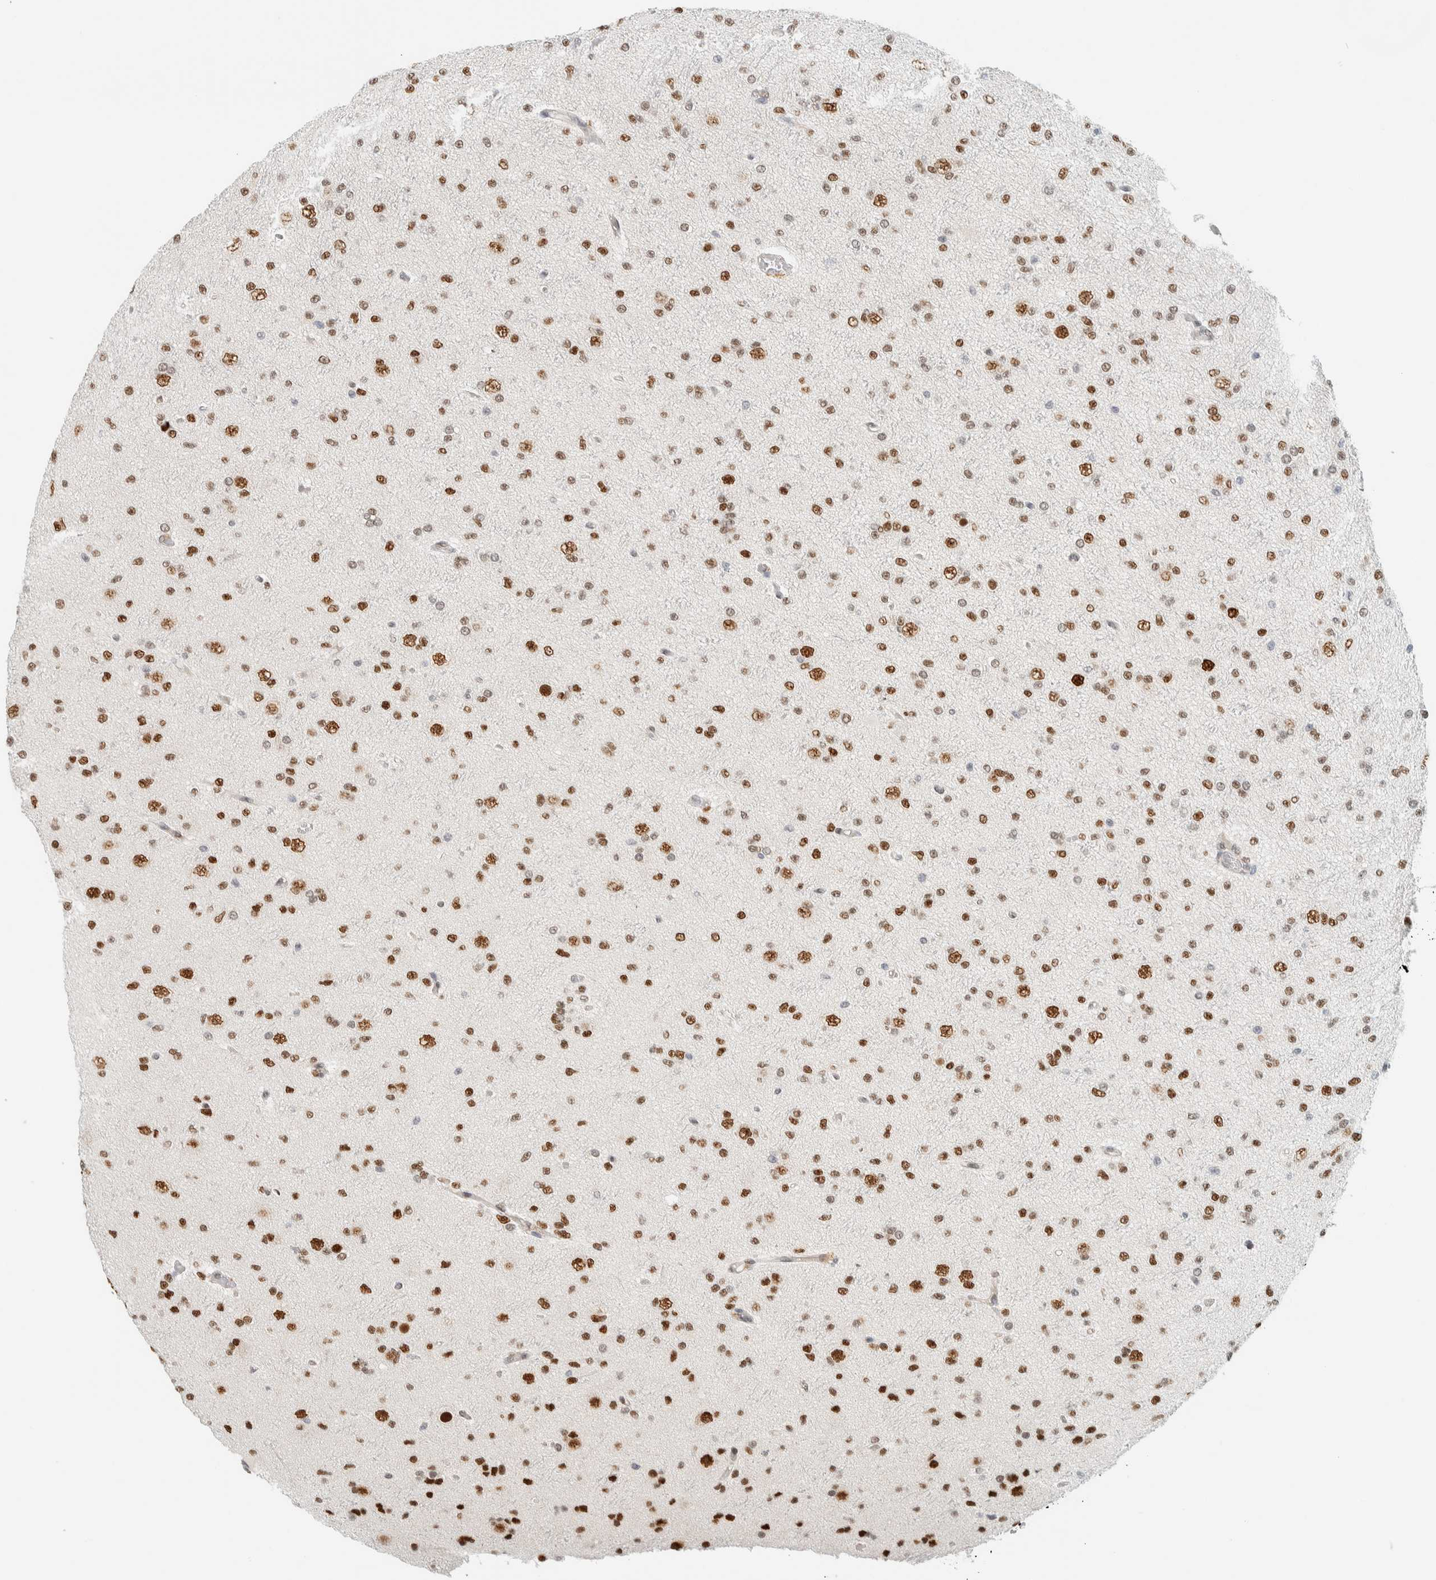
{"staining": {"intensity": "strong", "quantity": ">75%", "location": "nuclear"}, "tissue": "glioma", "cell_type": "Tumor cells", "image_type": "cancer", "snomed": [{"axis": "morphology", "description": "Glioma, malignant, Low grade"}, {"axis": "topography", "description": "Brain"}], "caption": "Immunohistochemical staining of malignant glioma (low-grade) demonstrates high levels of strong nuclear expression in approximately >75% of tumor cells.", "gene": "ZNF683", "patient": {"sex": "female", "age": 22}}